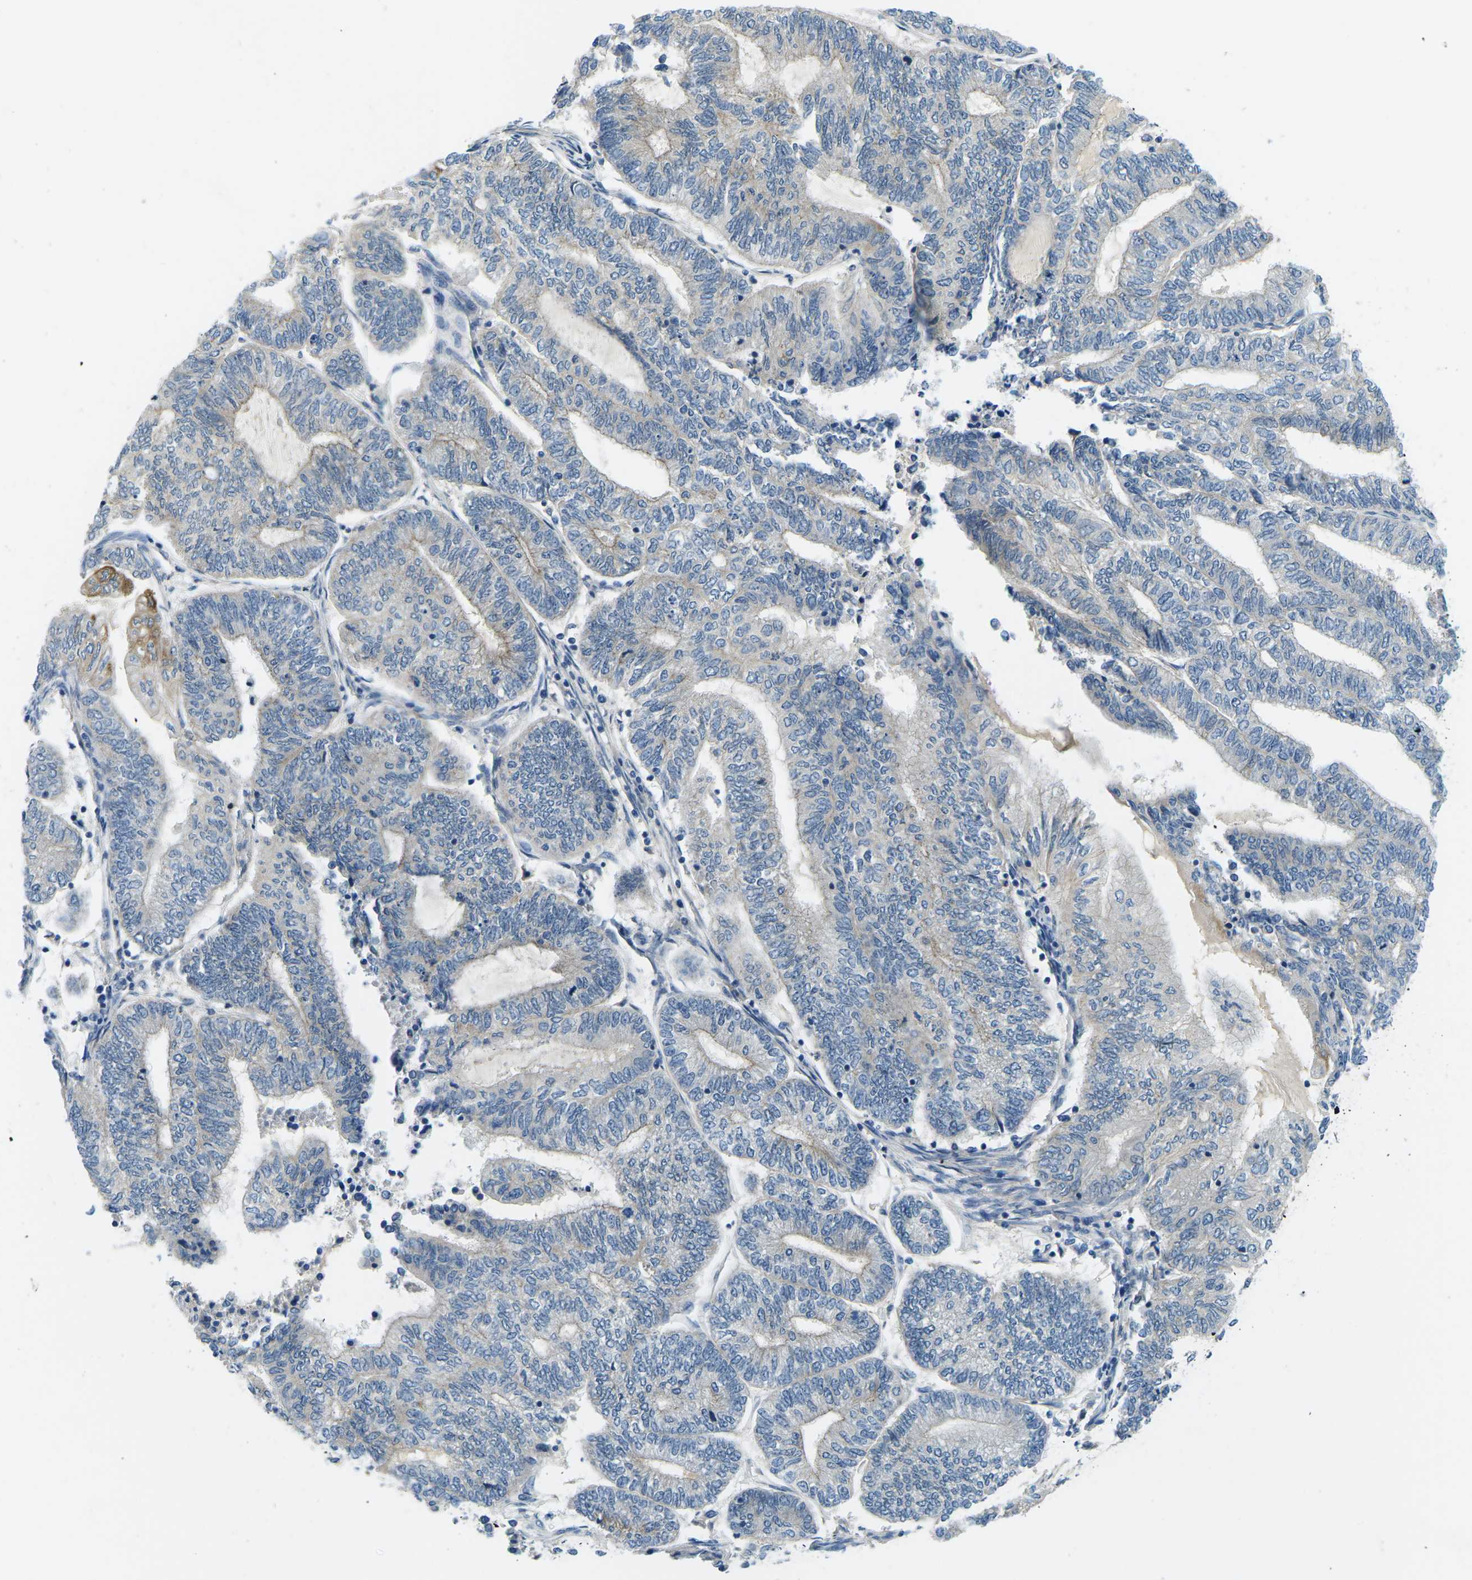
{"staining": {"intensity": "negative", "quantity": "none", "location": "none"}, "tissue": "endometrial cancer", "cell_type": "Tumor cells", "image_type": "cancer", "snomed": [{"axis": "morphology", "description": "Adenocarcinoma, NOS"}, {"axis": "topography", "description": "Uterus"}, {"axis": "topography", "description": "Endometrium"}], "caption": "Endometrial adenocarcinoma was stained to show a protein in brown. There is no significant expression in tumor cells. The staining was performed using DAB to visualize the protein expression in brown, while the nuclei were stained in blue with hematoxylin (Magnification: 20x).", "gene": "CTNND1", "patient": {"sex": "female", "age": 70}}